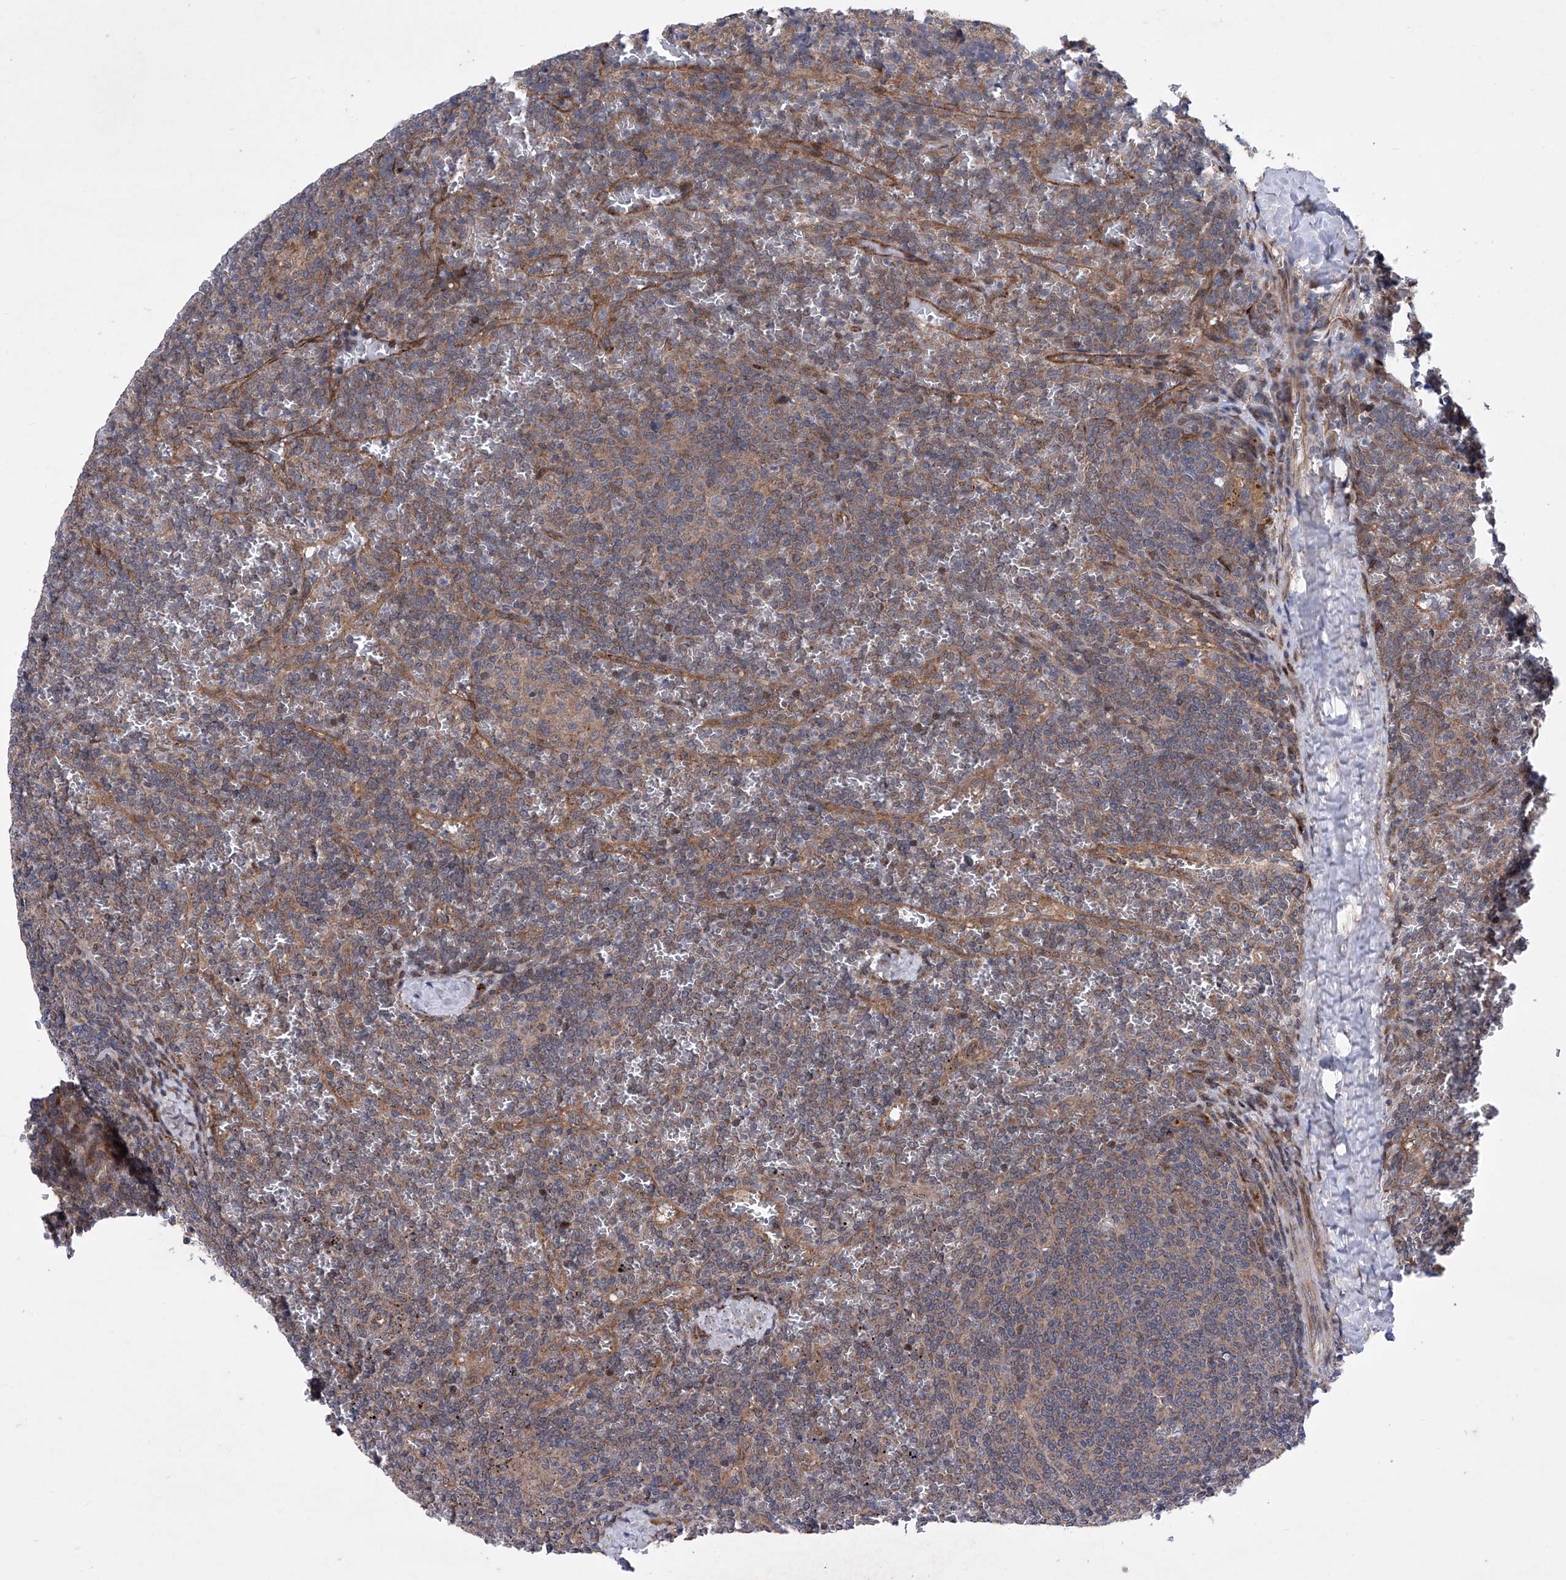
{"staining": {"intensity": "moderate", "quantity": "<25%", "location": "cytoplasmic/membranous"}, "tissue": "lymphoma", "cell_type": "Tumor cells", "image_type": "cancer", "snomed": [{"axis": "morphology", "description": "Malignant lymphoma, non-Hodgkin's type, Low grade"}, {"axis": "topography", "description": "Spleen"}], "caption": "An image of lymphoma stained for a protein displays moderate cytoplasmic/membranous brown staining in tumor cells.", "gene": "KTI12", "patient": {"sex": "female", "age": 19}}